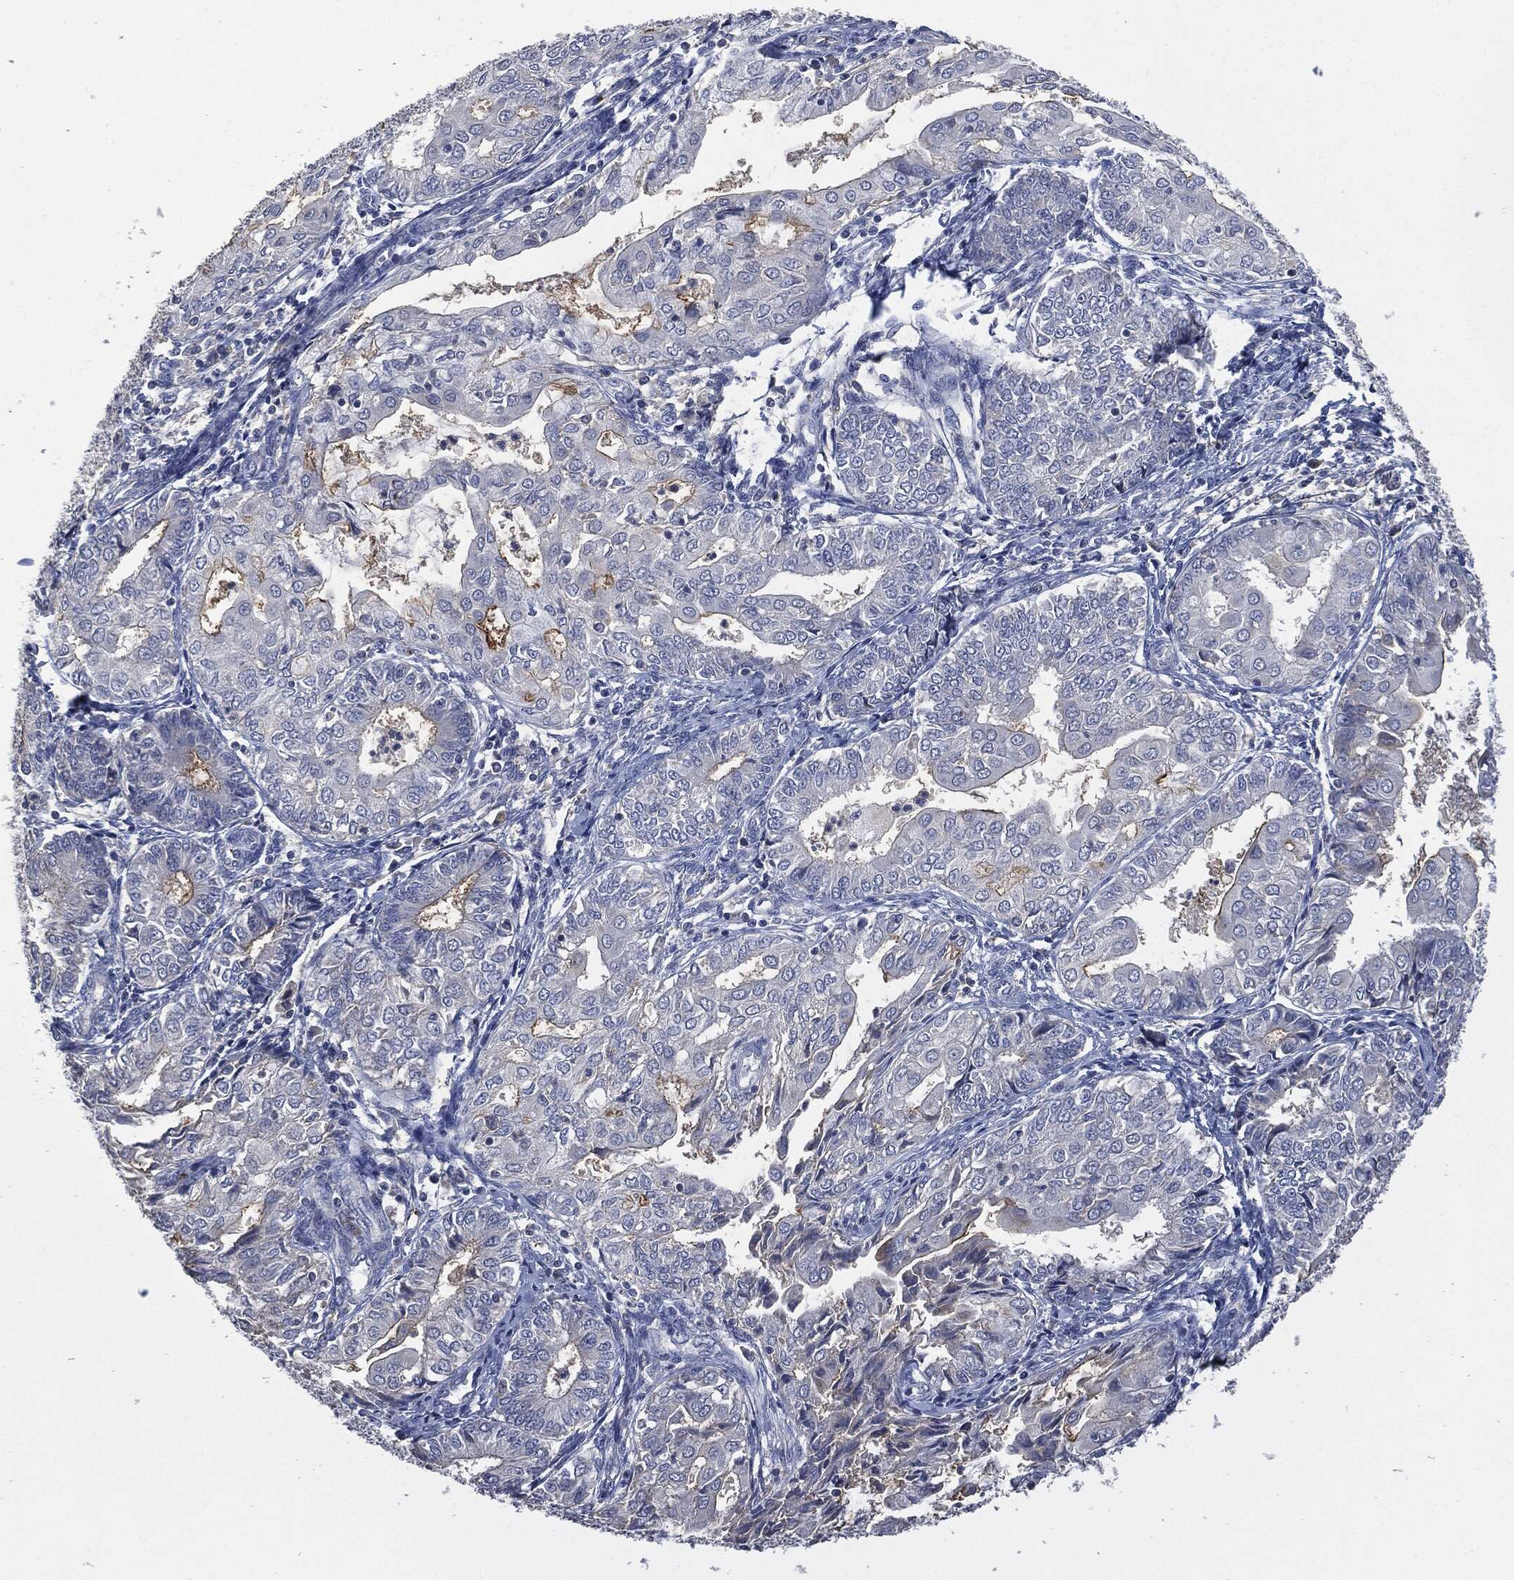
{"staining": {"intensity": "moderate", "quantity": "<25%", "location": "cytoplasmic/membranous"}, "tissue": "endometrial cancer", "cell_type": "Tumor cells", "image_type": "cancer", "snomed": [{"axis": "morphology", "description": "Adenocarcinoma, NOS"}, {"axis": "topography", "description": "Endometrium"}], "caption": "Protein analysis of endometrial cancer tissue exhibits moderate cytoplasmic/membranous positivity in about <25% of tumor cells.", "gene": "CD33", "patient": {"sex": "female", "age": 68}}